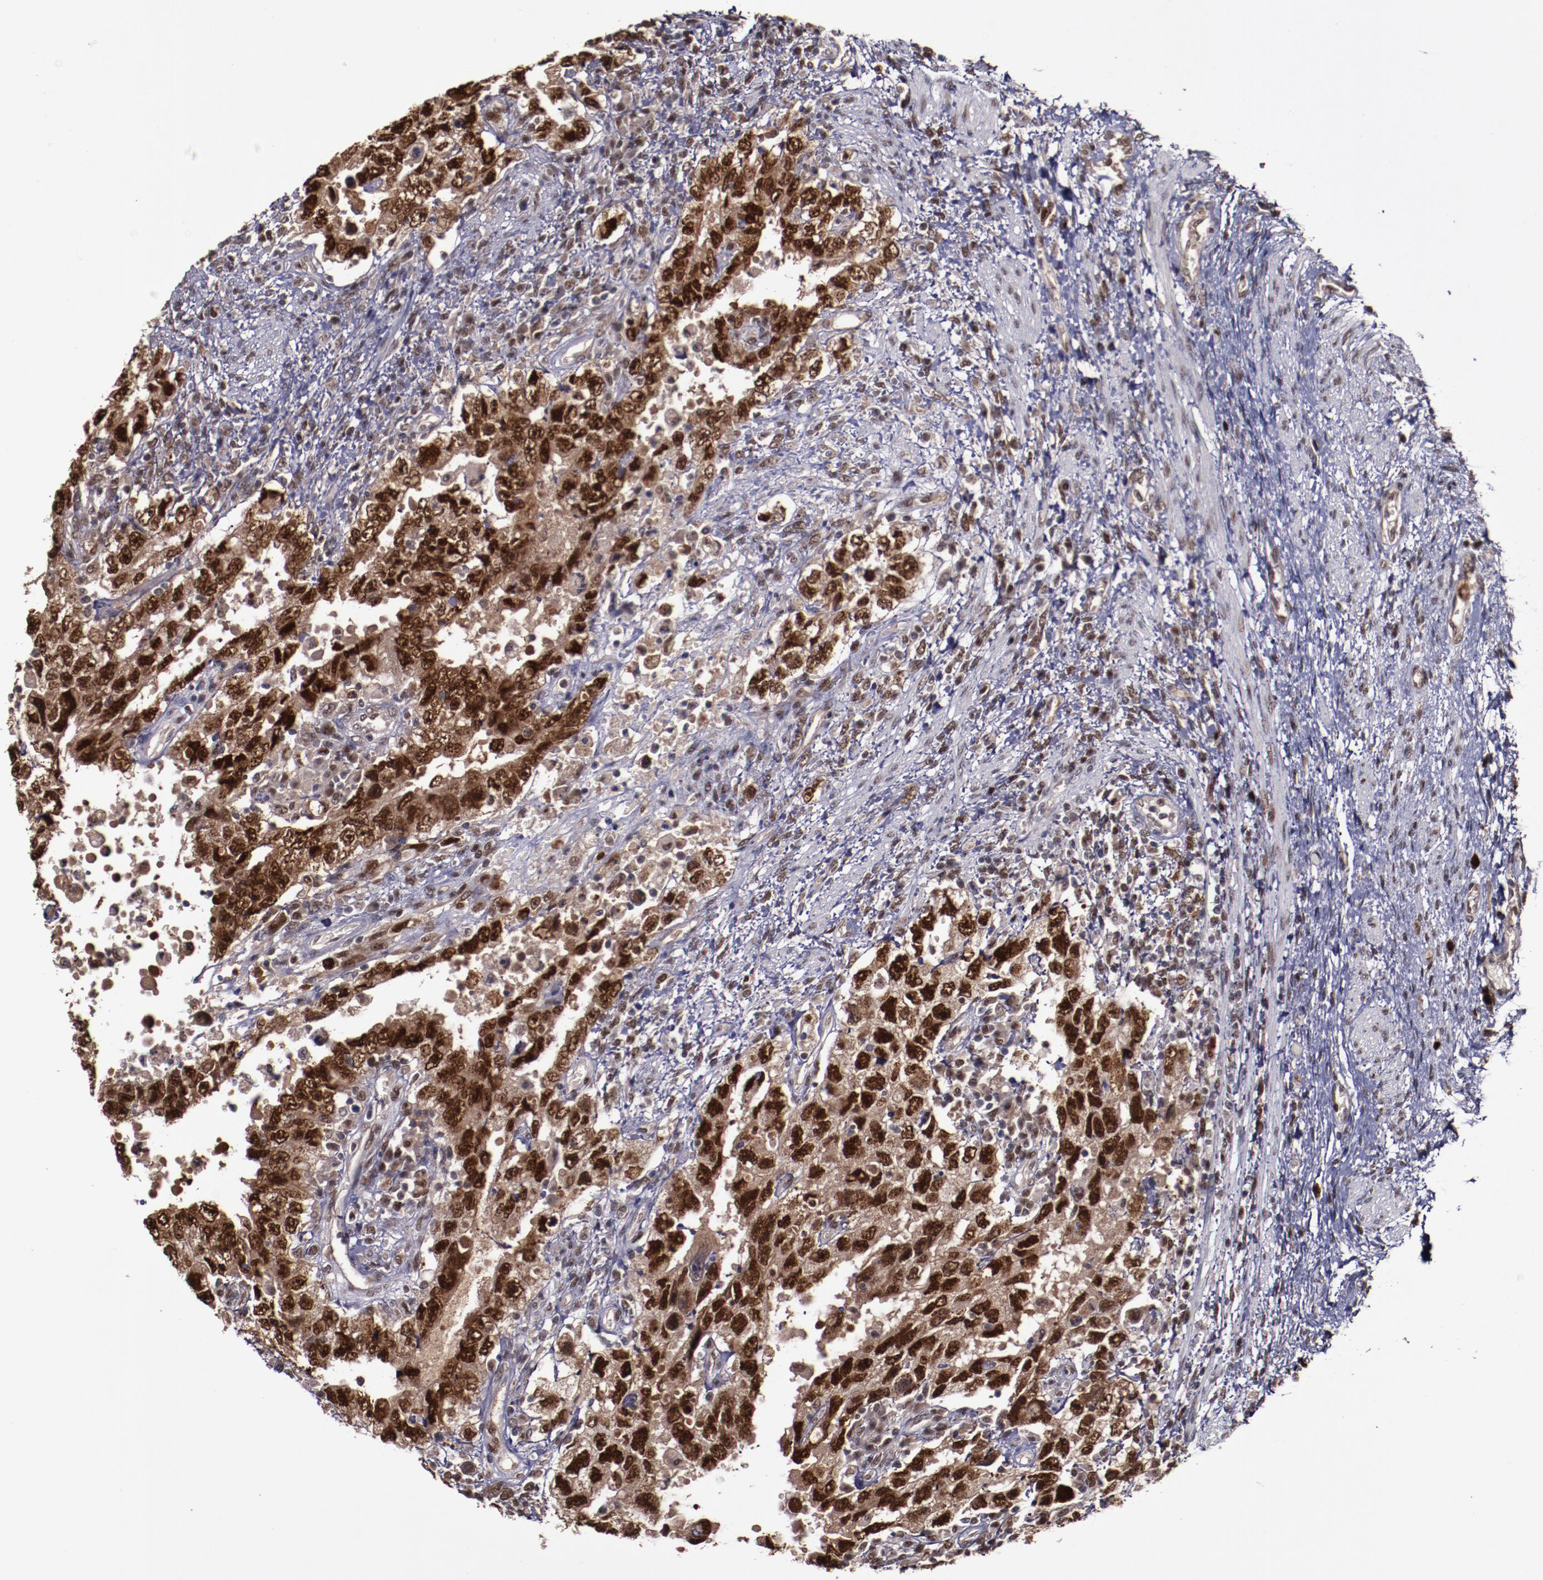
{"staining": {"intensity": "strong", "quantity": ">75%", "location": "cytoplasmic/membranous,nuclear"}, "tissue": "testis cancer", "cell_type": "Tumor cells", "image_type": "cancer", "snomed": [{"axis": "morphology", "description": "Carcinoma, Embryonal, NOS"}, {"axis": "topography", "description": "Testis"}], "caption": "Brown immunohistochemical staining in human embryonal carcinoma (testis) shows strong cytoplasmic/membranous and nuclear staining in approximately >75% of tumor cells.", "gene": "CHEK2", "patient": {"sex": "male", "age": 26}}